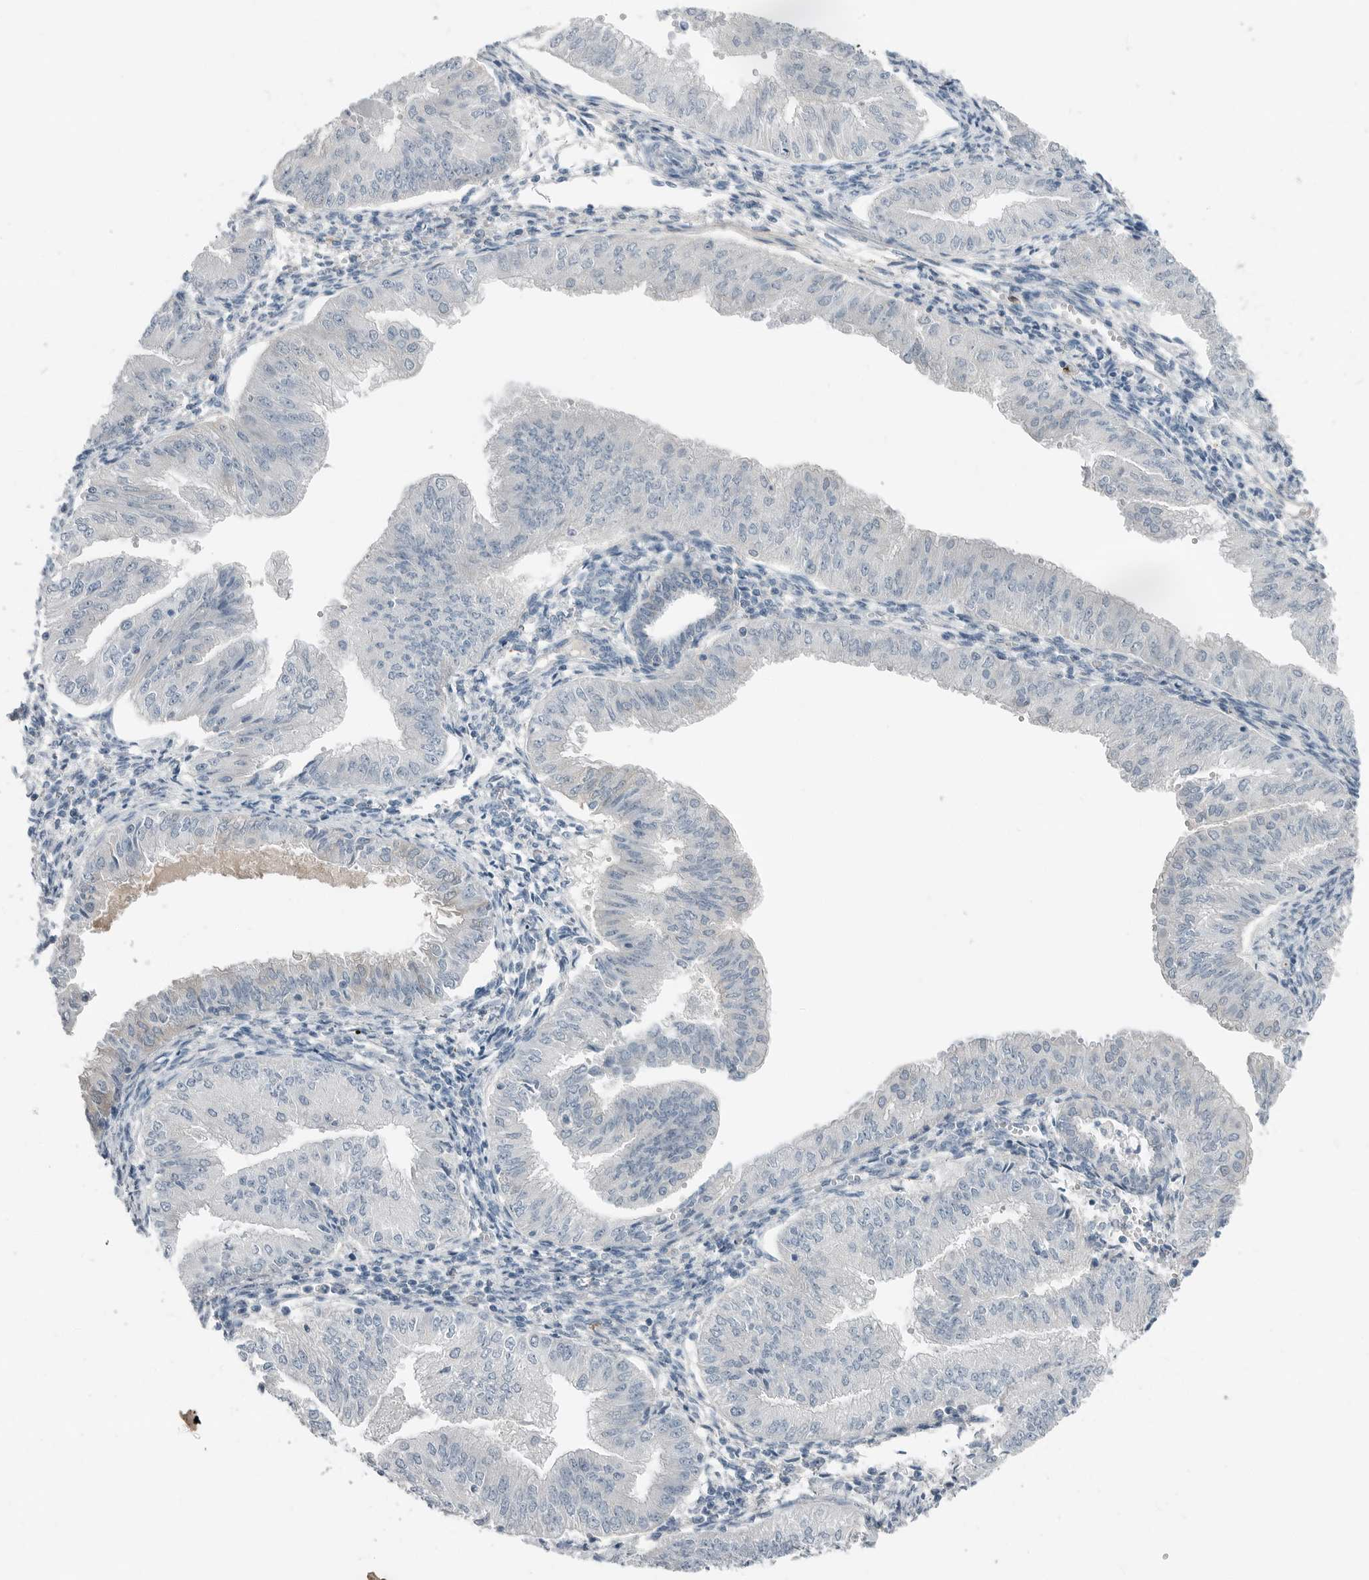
{"staining": {"intensity": "negative", "quantity": "none", "location": "none"}, "tissue": "endometrial cancer", "cell_type": "Tumor cells", "image_type": "cancer", "snomed": [{"axis": "morphology", "description": "Normal tissue, NOS"}, {"axis": "morphology", "description": "Adenocarcinoma, NOS"}, {"axis": "topography", "description": "Endometrium"}], "caption": "Tumor cells are negative for protein expression in human adenocarcinoma (endometrial).", "gene": "SERPINB7", "patient": {"sex": "female", "age": 53}}